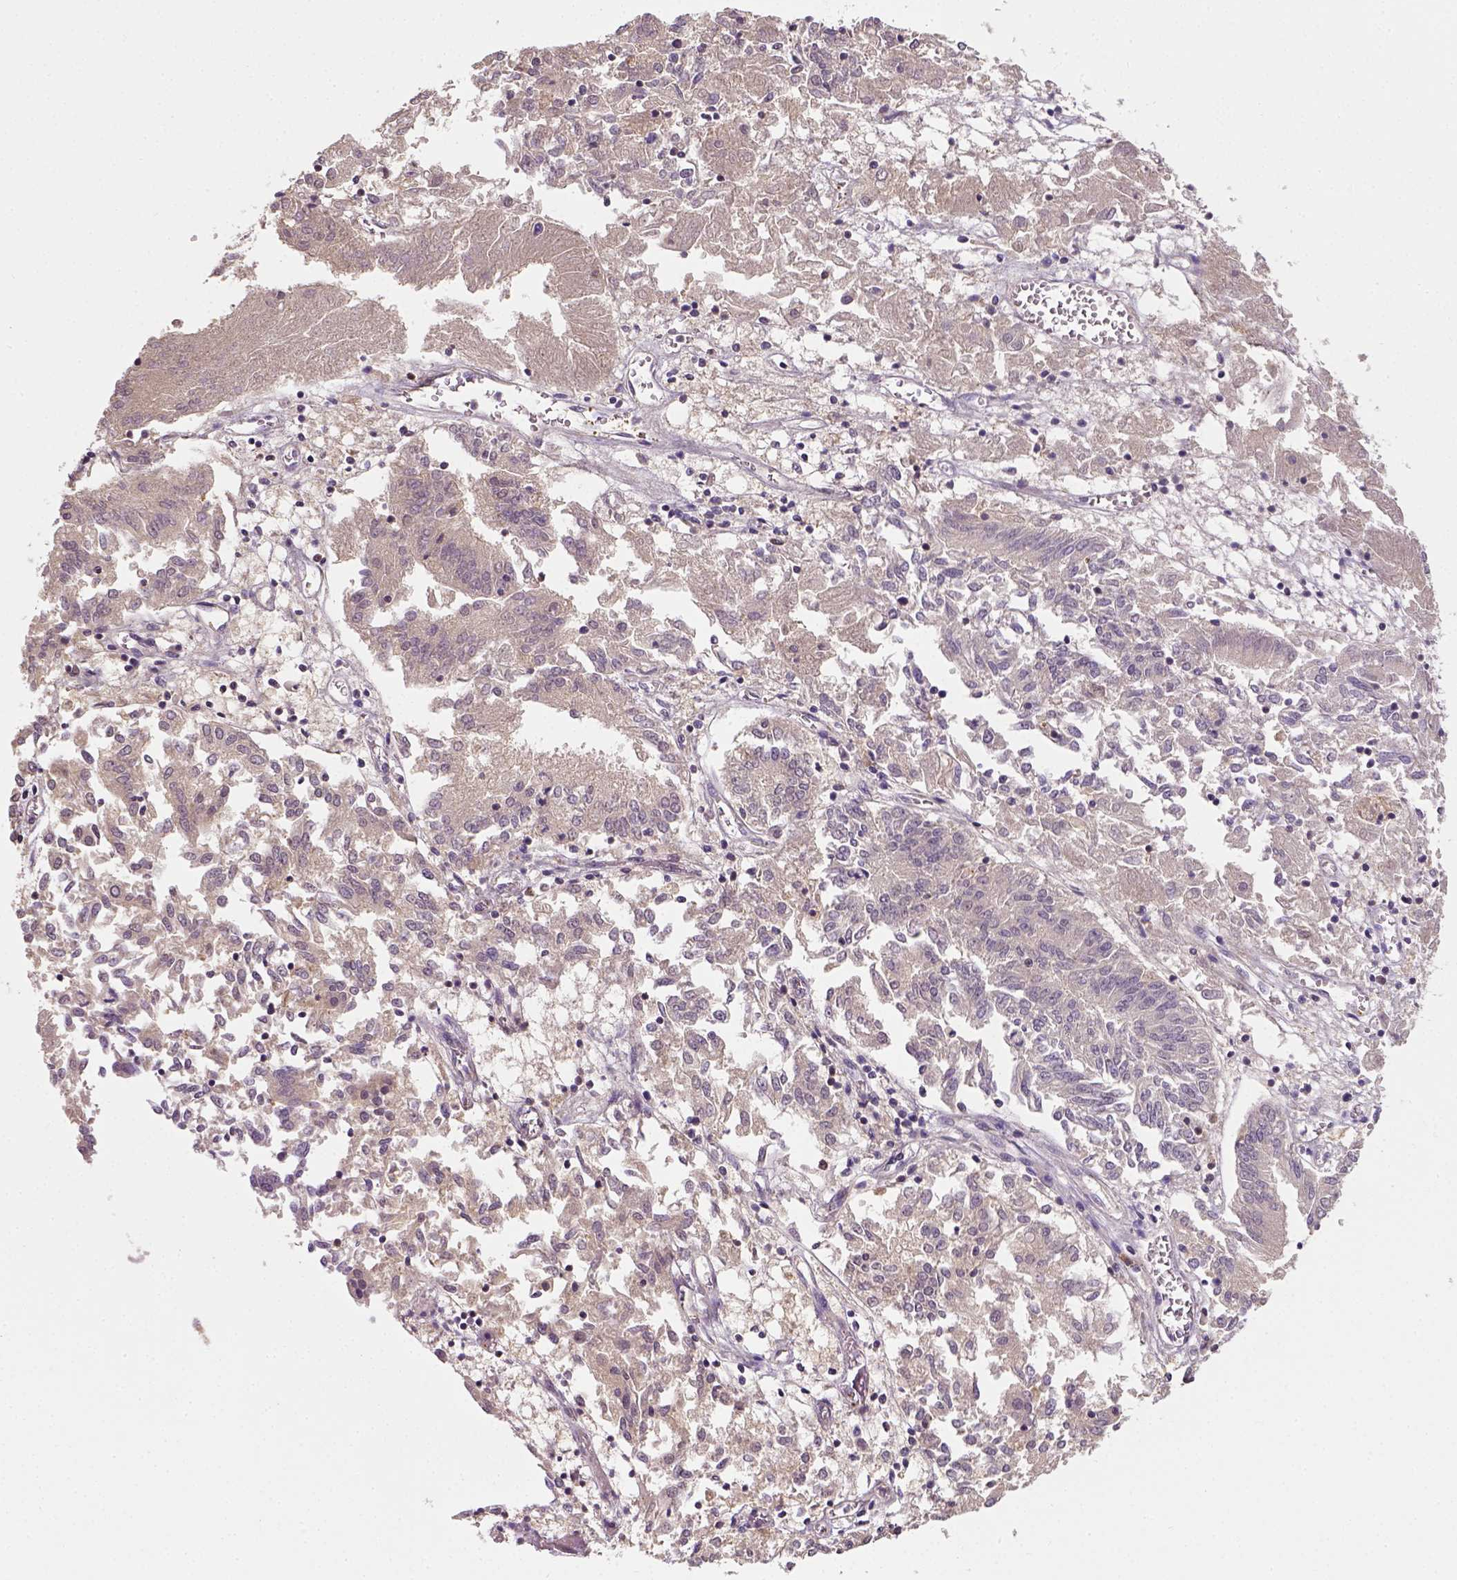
{"staining": {"intensity": "negative", "quantity": "none", "location": "none"}, "tissue": "endometrial cancer", "cell_type": "Tumor cells", "image_type": "cancer", "snomed": [{"axis": "morphology", "description": "Adenocarcinoma, NOS"}, {"axis": "topography", "description": "Endometrium"}], "caption": "Immunohistochemistry micrograph of neoplastic tissue: human endometrial adenocarcinoma stained with DAB (3,3'-diaminobenzidine) reveals no significant protein positivity in tumor cells.", "gene": "MATK", "patient": {"sex": "female", "age": 54}}